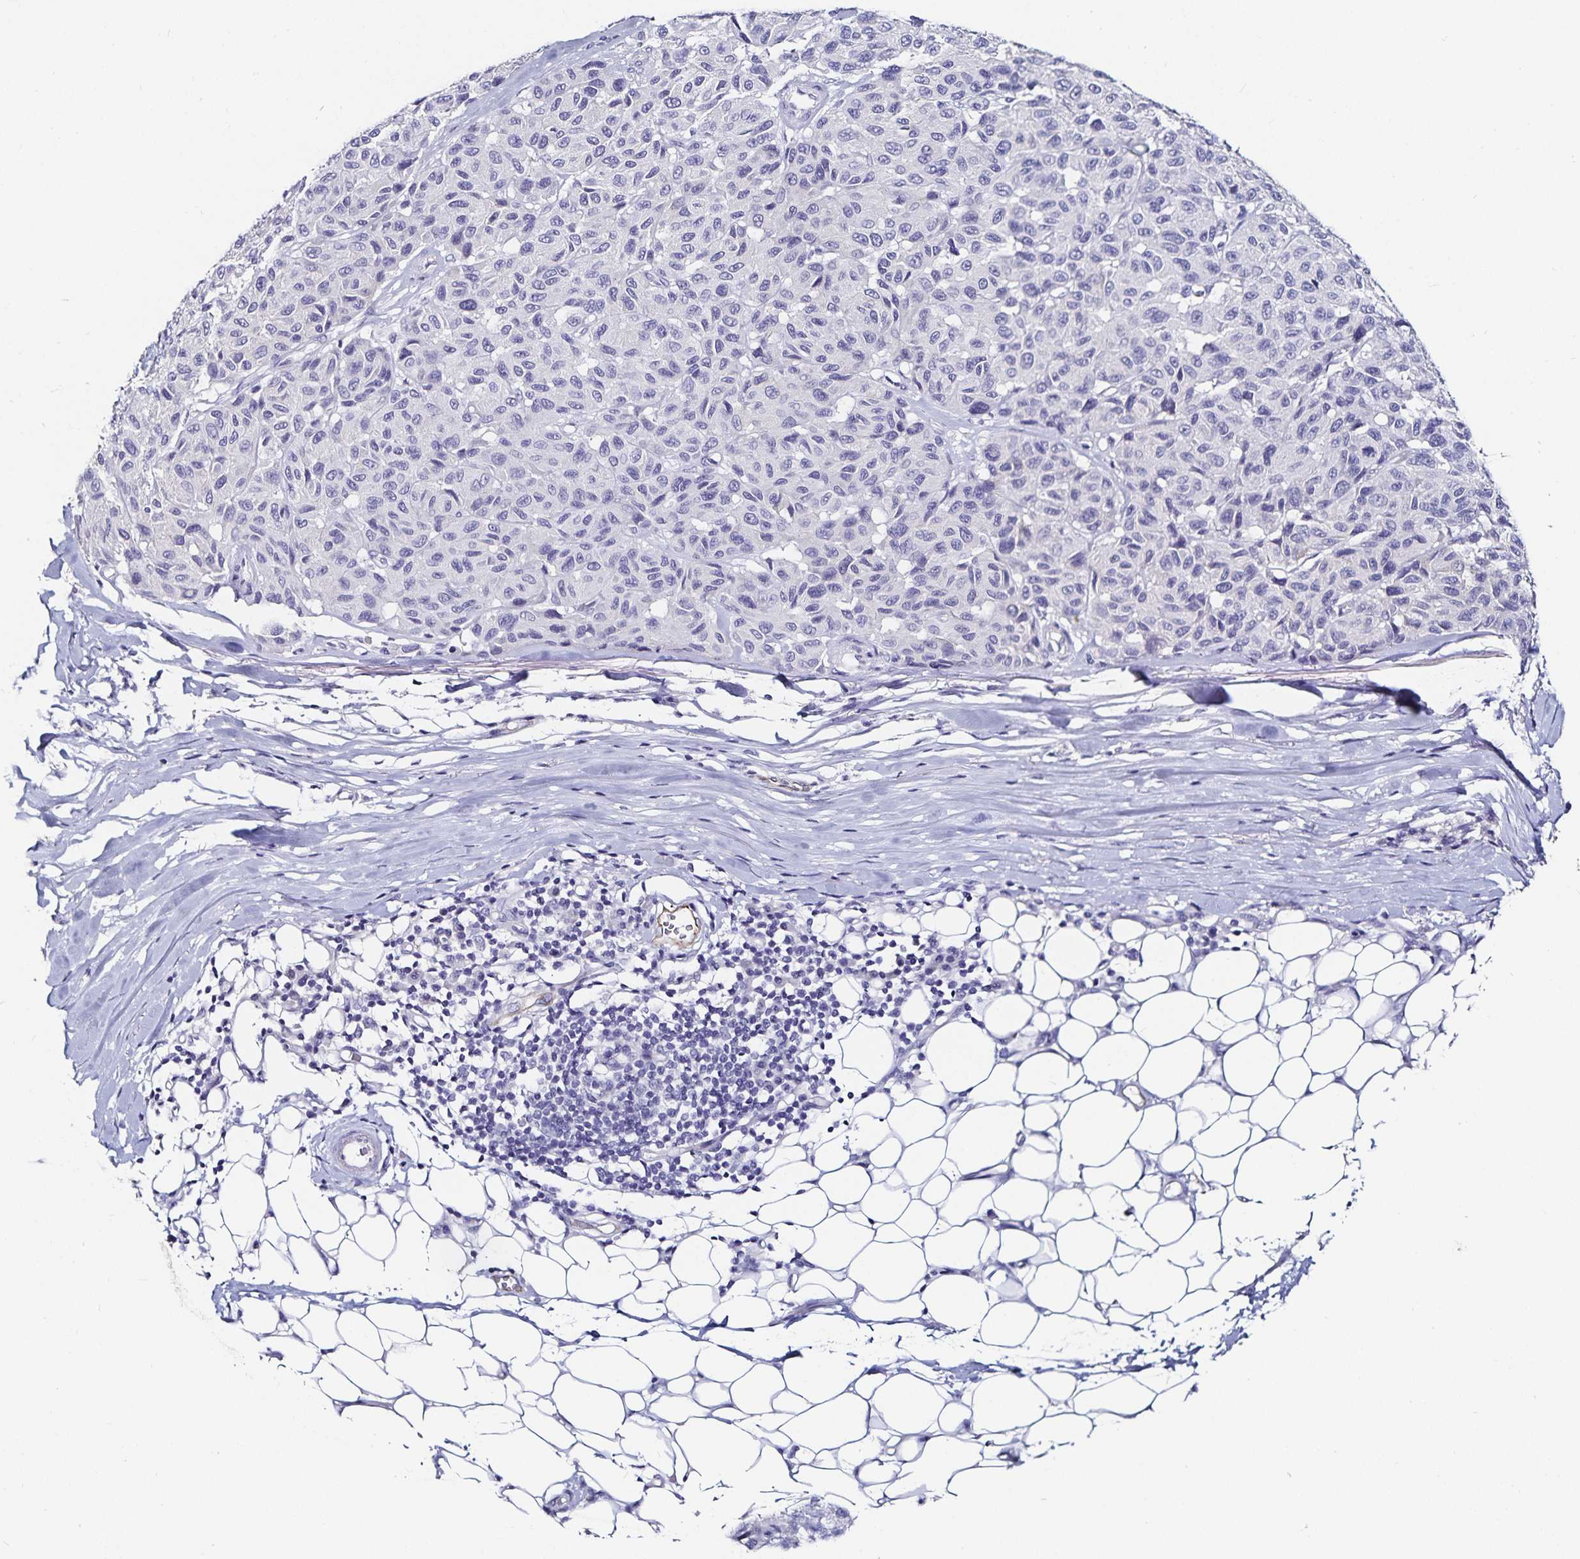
{"staining": {"intensity": "negative", "quantity": "none", "location": "none"}, "tissue": "melanoma", "cell_type": "Tumor cells", "image_type": "cancer", "snomed": [{"axis": "morphology", "description": "Malignant melanoma, NOS"}, {"axis": "topography", "description": "Skin"}], "caption": "Tumor cells are negative for brown protein staining in melanoma.", "gene": "TSPAN7", "patient": {"sex": "female", "age": 66}}